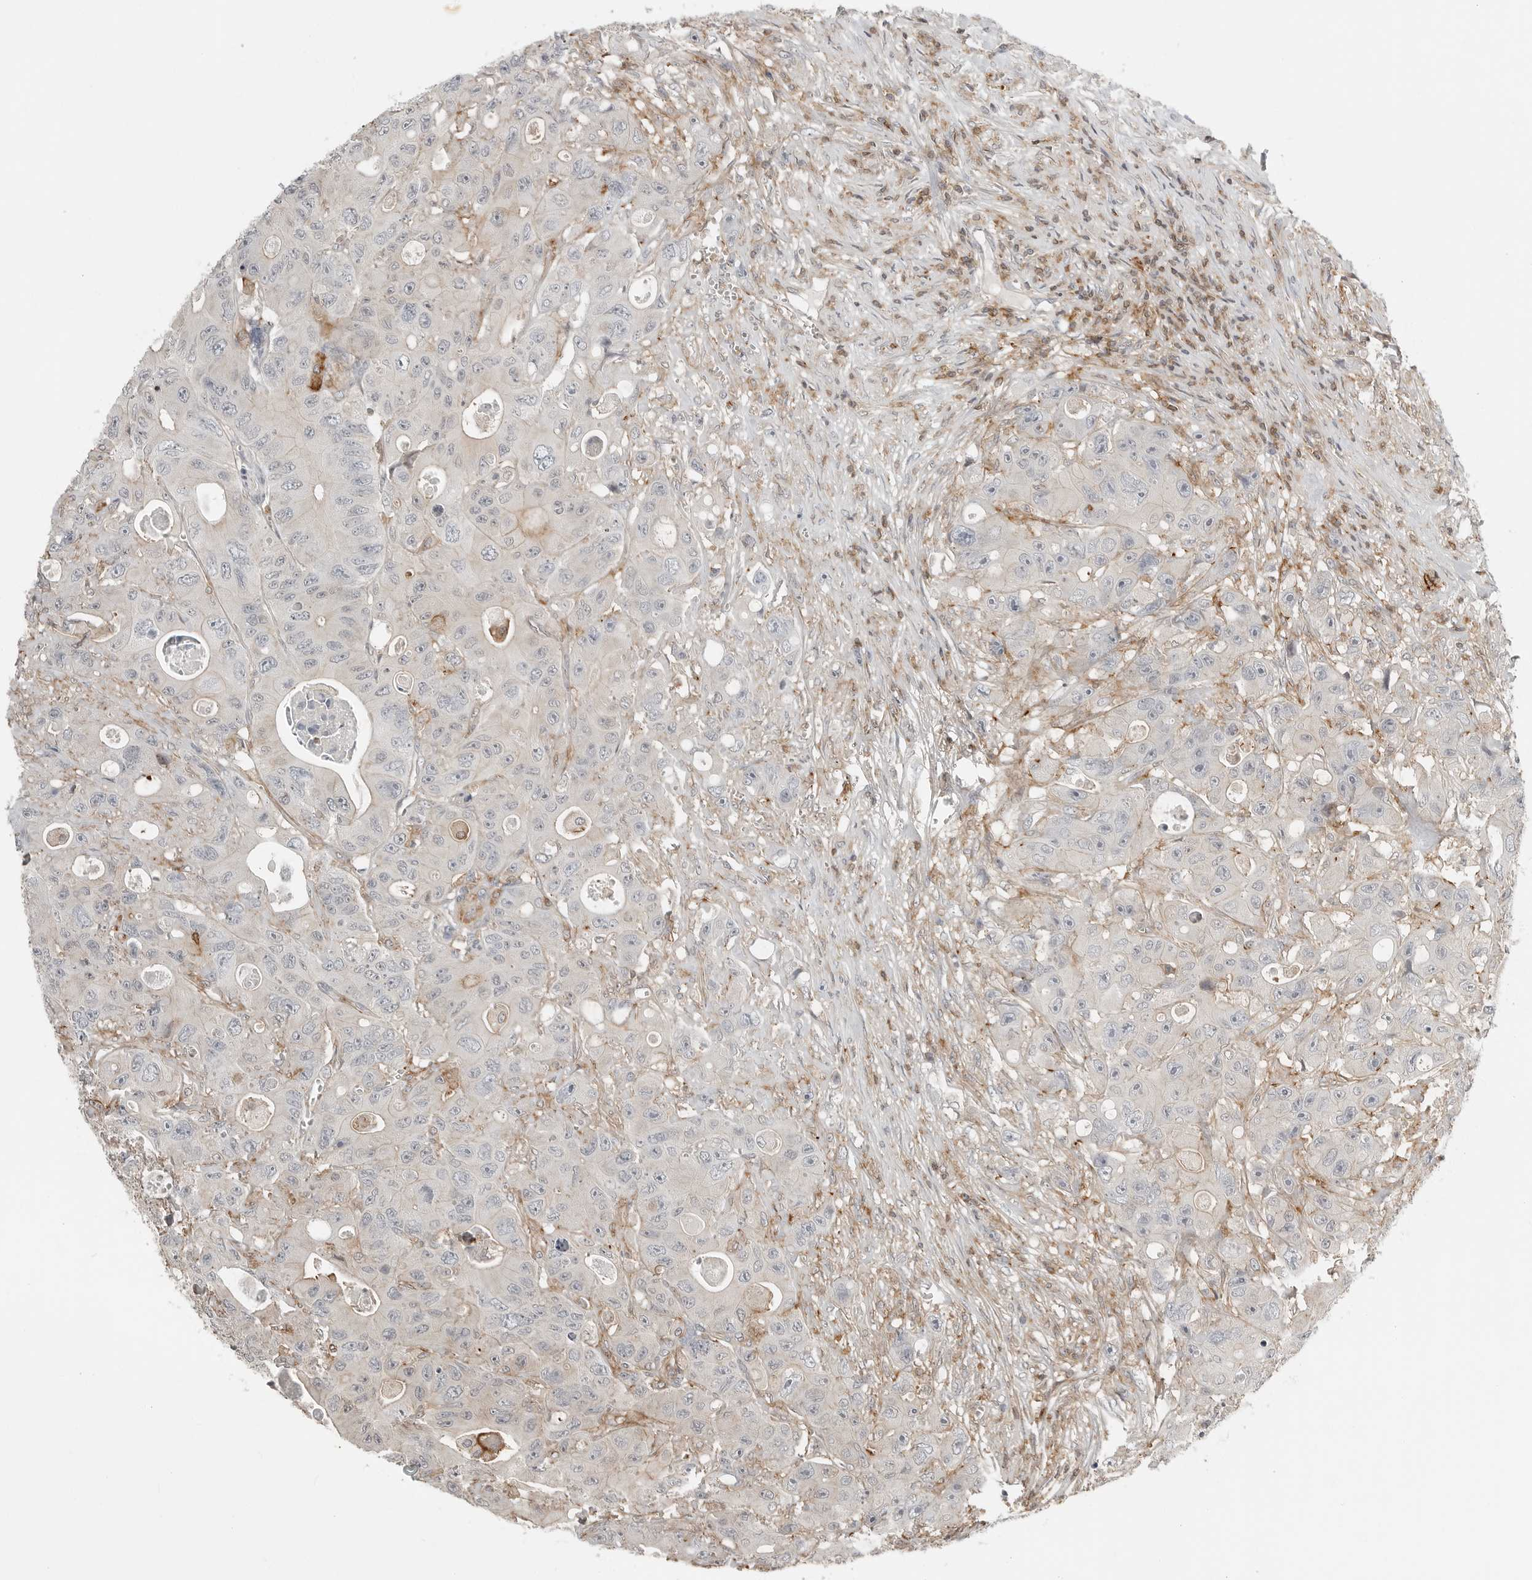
{"staining": {"intensity": "negative", "quantity": "none", "location": "none"}, "tissue": "colorectal cancer", "cell_type": "Tumor cells", "image_type": "cancer", "snomed": [{"axis": "morphology", "description": "Adenocarcinoma, NOS"}, {"axis": "topography", "description": "Colon"}], "caption": "Immunohistochemistry (IHC) image of human adenocarcinoma (colorectal) stained for a protein (brown), which shows no expression in tumor cells. The staining is performed using DAB (3,3'-diaminobenzidine) brown chromogen with nuclei counter-stained in using hematoxylin.", "gene": "LEFTY2", "patient": {"sex": "female", "age": 46}}